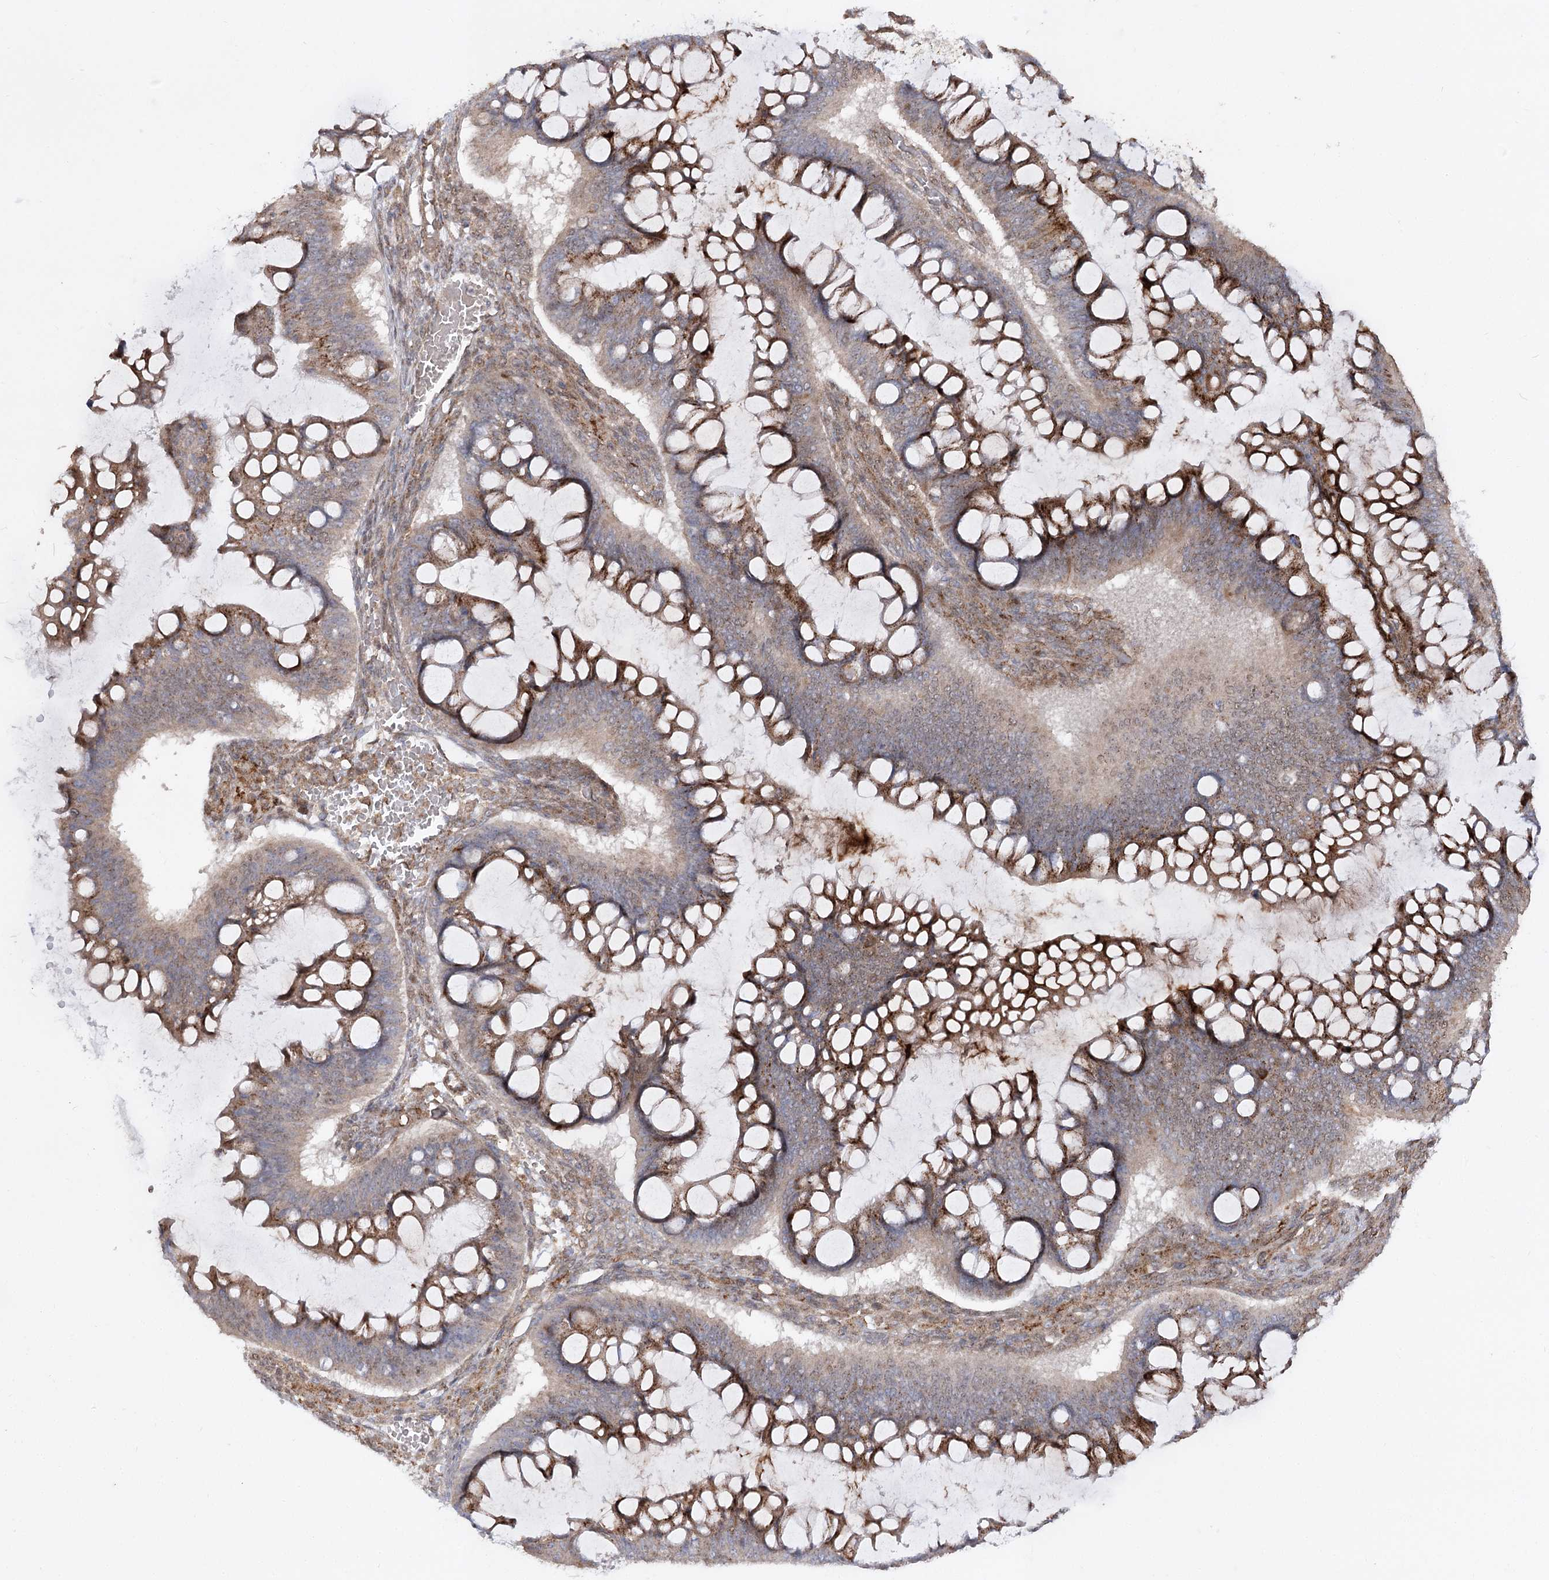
{"staining": {"intensity": "moderate", "quantity": ">75%", "location": "cytoplasmic/membranous"}, "tissue": "ovarian cancer", "cell_type": "Tumor cells", "image_type": "cancer", "snomed": [{"axis": "morphology", "description": "Cystadenocarcinoma, mucinous, NOS"}, {"axis": "topography", "description": "Ovary"}], "caption": "Immunohistochemical staining of mucinous cystadenocarcinoma (ovarian) demonstrates medium levels of moderate cytoplasmic/membranous expression in about >75% of tumor cells.", "gene": "ZSCAN23", "patient": {"sex": "female", "age": 73}}